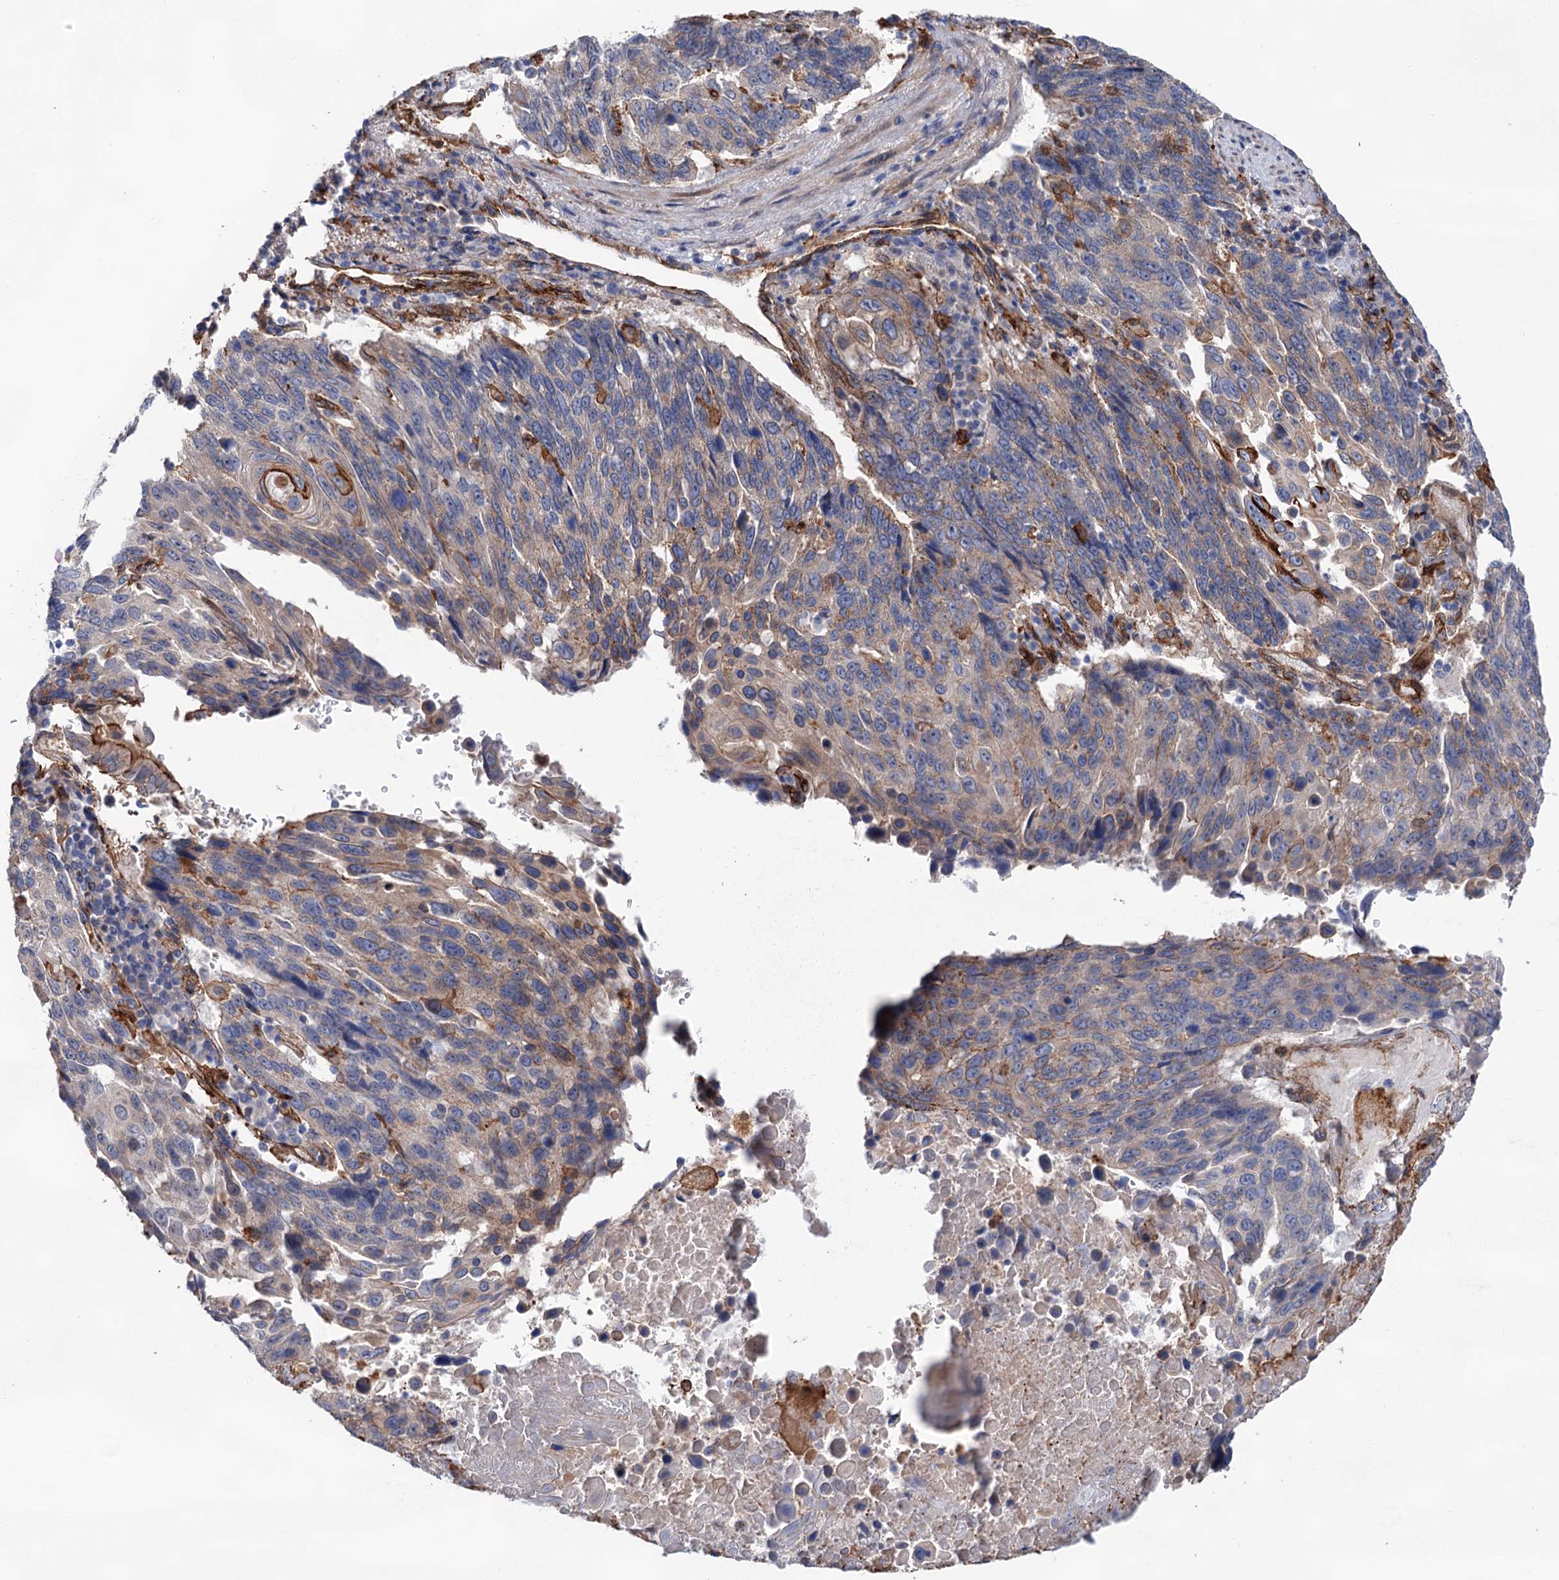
{"staining": {"intensity": "weak", "quantity": "25%-75%", "location": "cytoplasmic/membranous"}, "tissue": "lung cancer", "cell_type": "Tumor cells", "image_type": "cancer", "snomed": [{"axis": "morphology", "description": "Squamous cell carcinoma, NOS"}, {"axis": "topography", "description": "Lung"}], "caption": "High-power microscopy captured an immunohistochemistry (IHC) image of squamous cell carcinoma (lung), revealing weak cytoplasmic/membranous expression in about 25%-75% of tumor cells.", "gene": "TMTC3", "patient": {"sex": "male", "age": 66}}